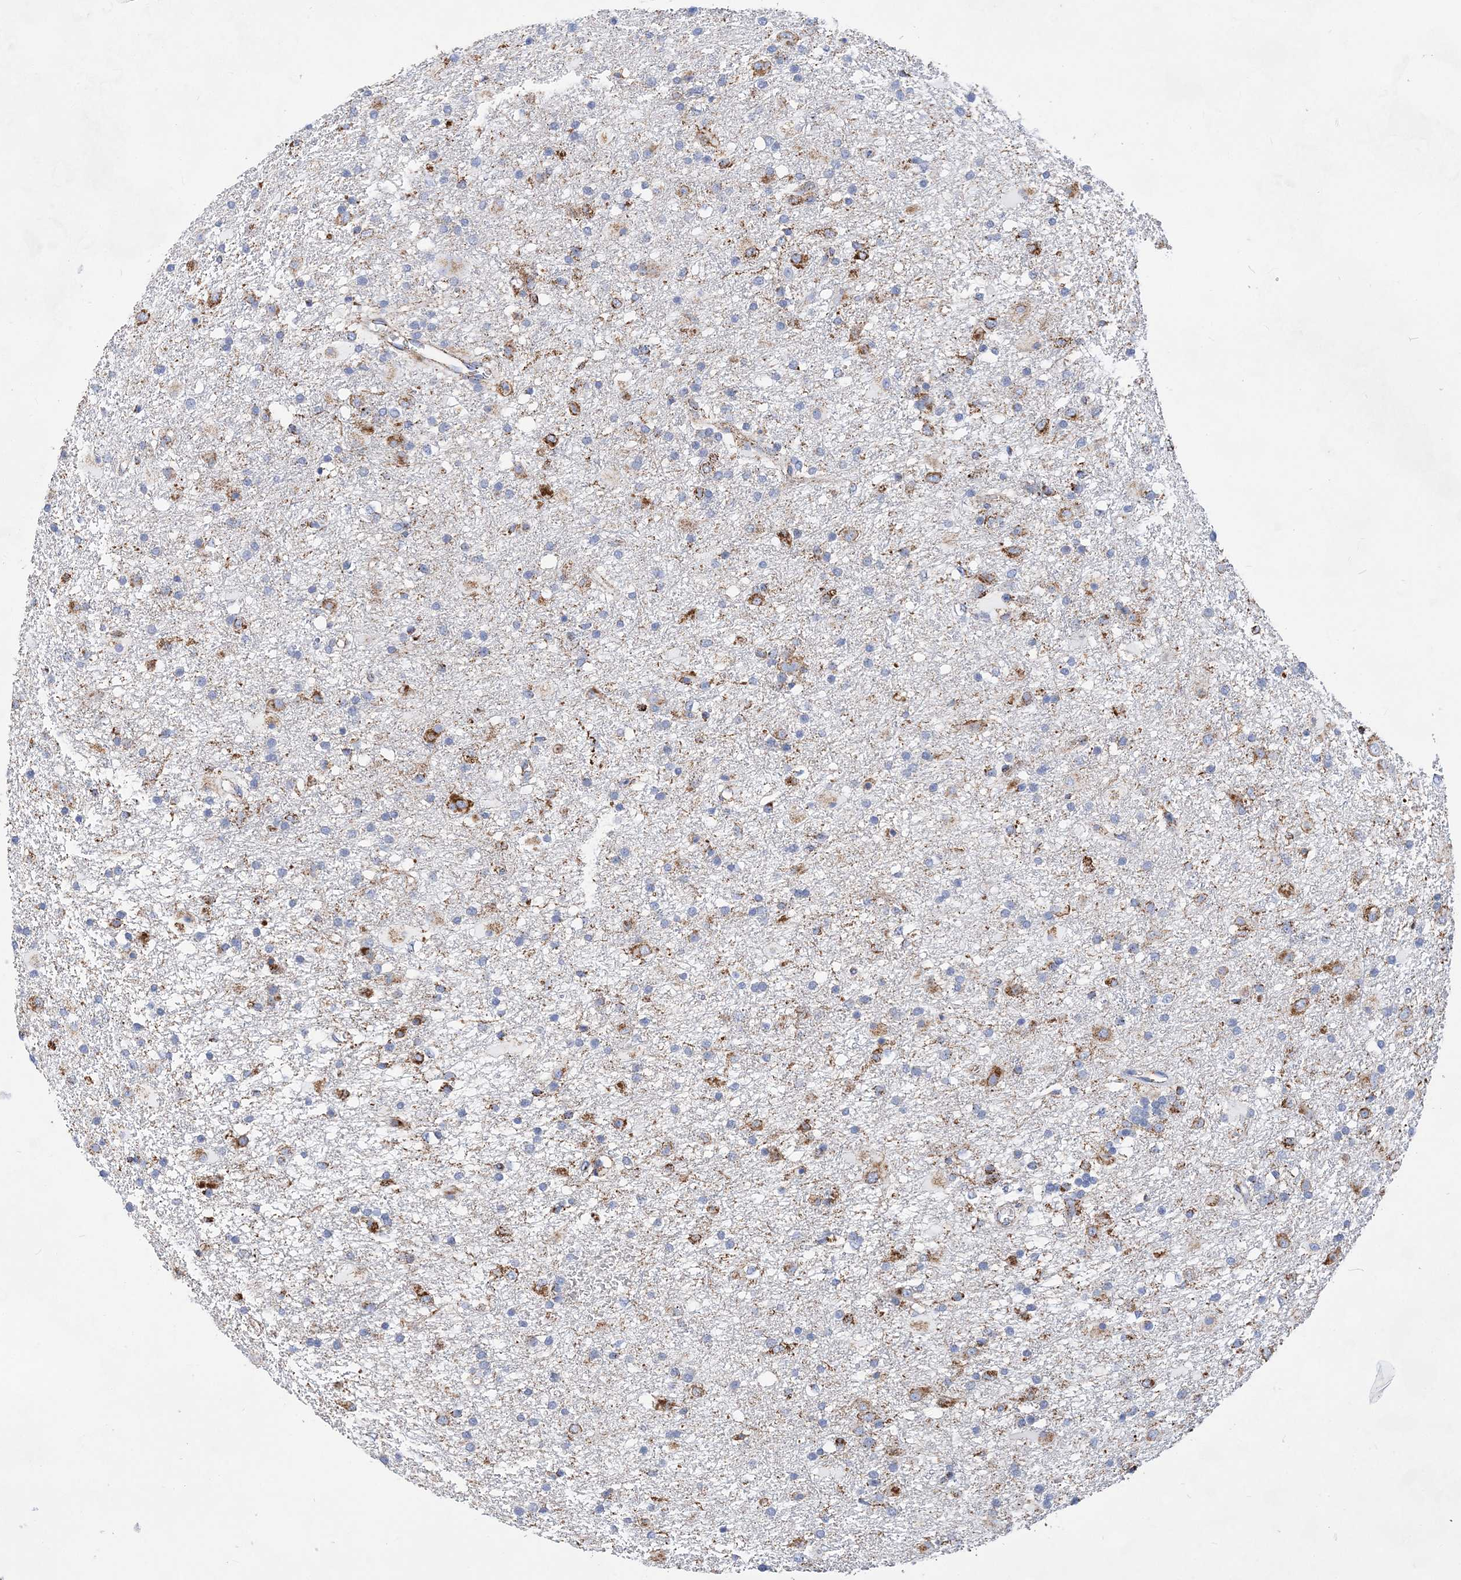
{"staining": {"intensity": "moderate", "quantity": "<25%", "location": "cytoplasmic/membranous"}, "tissue": "glioma", "cell_type": "Tumor cells", "image_type": "cancer", "snomed": [{"axis": "morphology", "description": "Glioma, malignant, Low grade"}, {"axis": "topography", "description": "Brain"}], "caption": "Immunohistochemistry histopathology image of neoplastic tissue: human malignant low-grade glioma stained using immunohistochemistry exhibits low levels of moderate protein expression localized specifically in the cytoplasmic/membranous of tumor cells, appearing as a cytoplasmic/membranous brown color.", "gene": "ACOT9", "patient": {"sex": "male", "age": 65}}